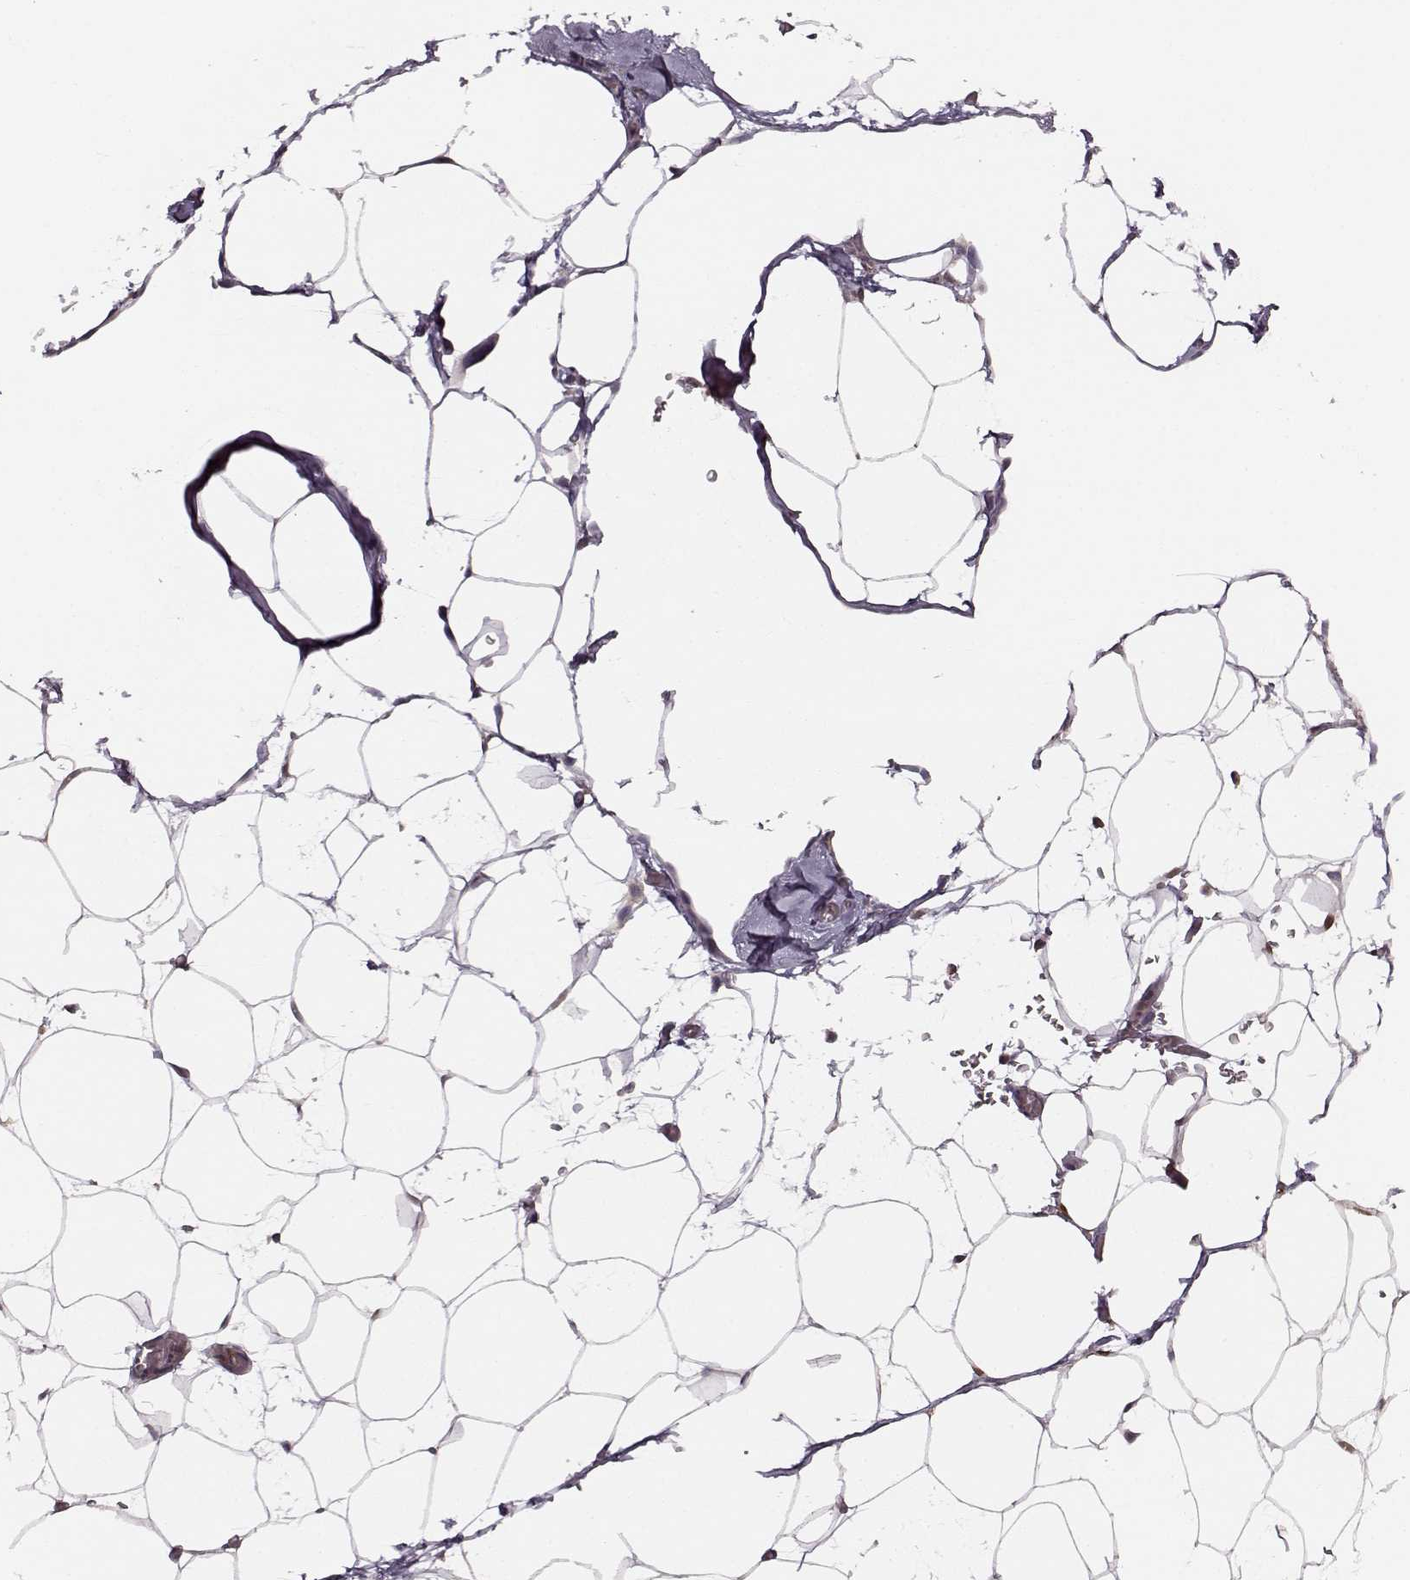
{"staining": {"intensity": "negative", "quantity": "none", "location": "none"}, "tissue": "adipose tissue", "cell_type": "Adipocytes", "image_type": "normal", "snomed": [{"axis": "morphology", "description": "Normal tissue, NOS"}, {"axis": "topography", "description": "Adipose tissue"}], "caption": "This is an IHC micrograph of benign adipose tissue. There is no positivity in adipocytes.", "gene": "MFSD1", "patient": {"sex": "male", "age": 57}}